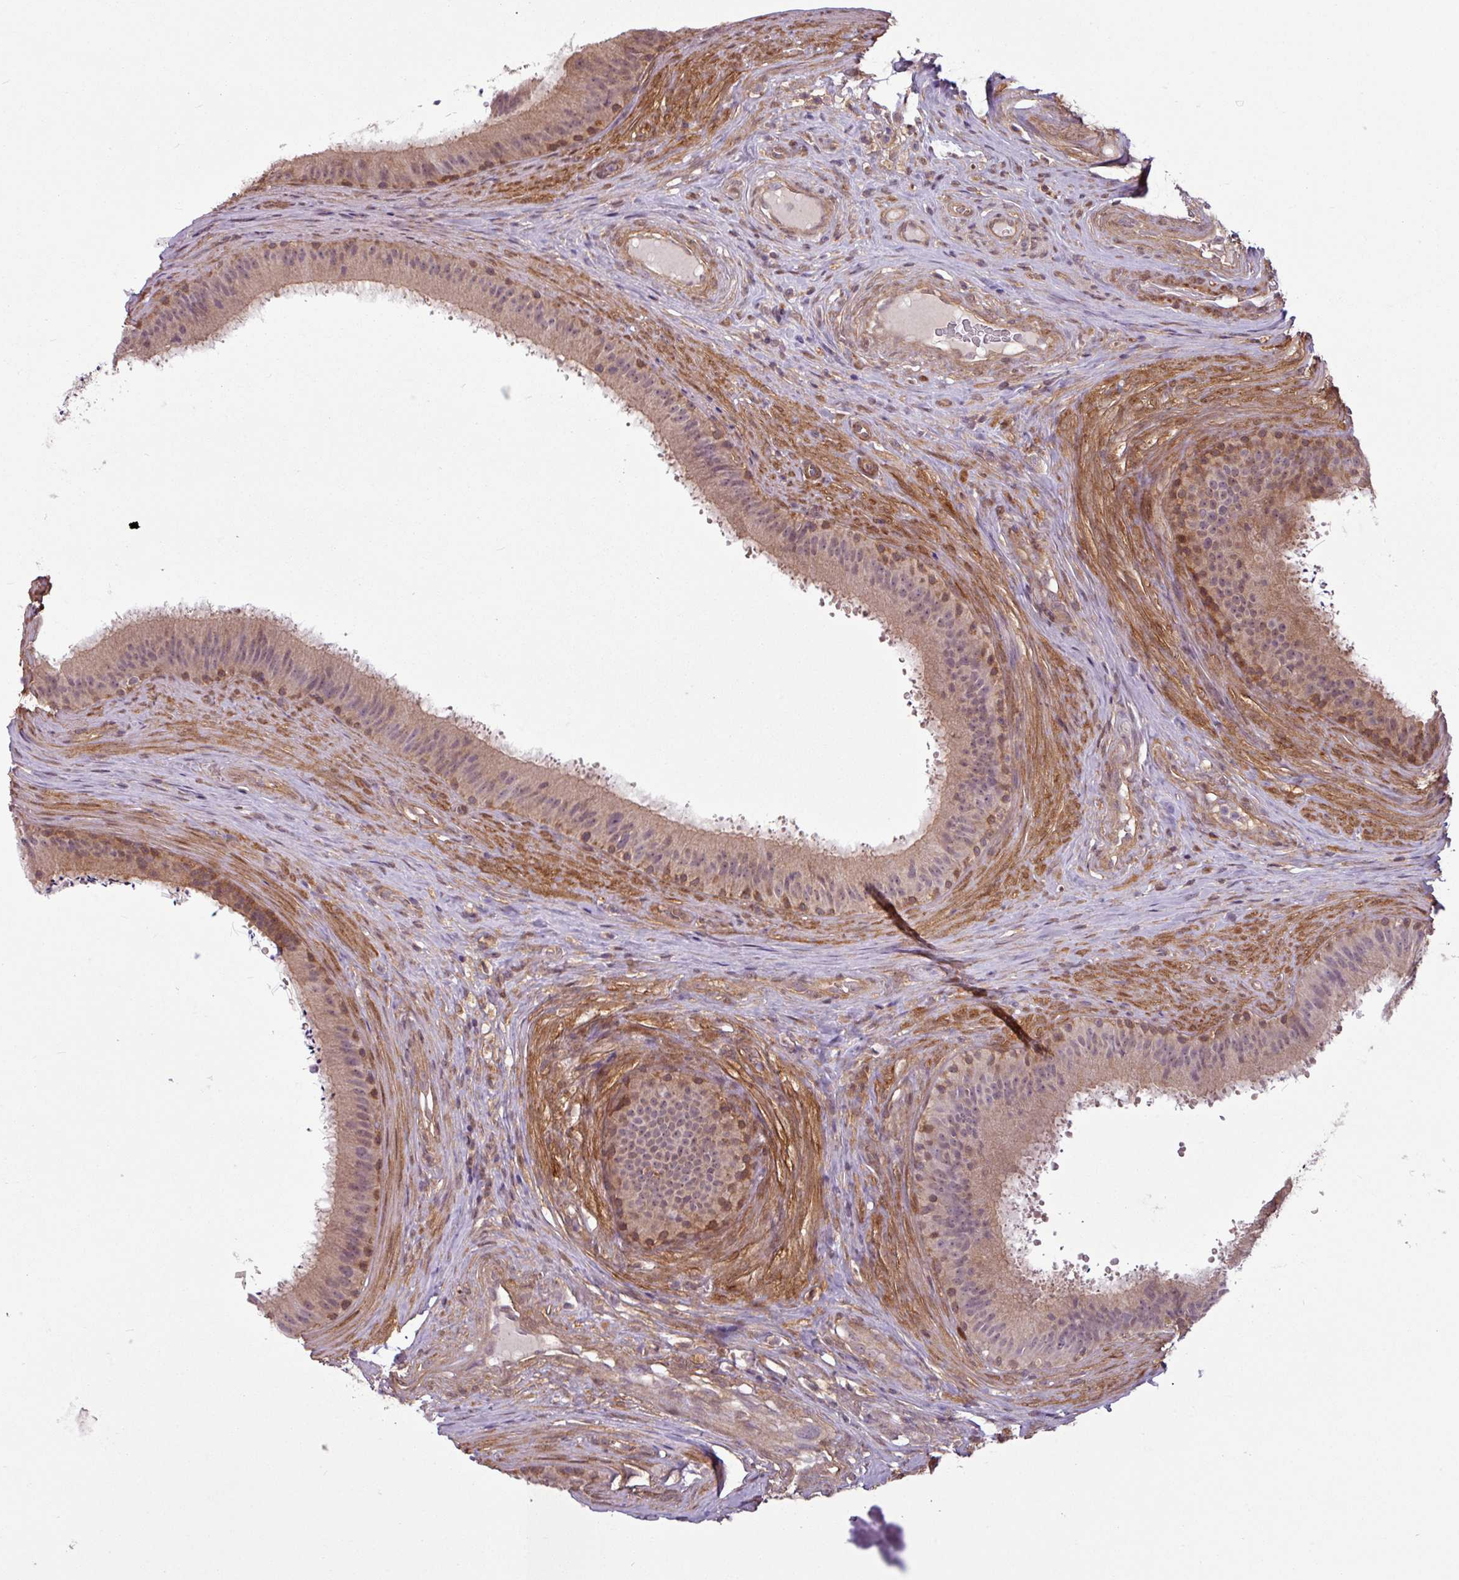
{"staining": {"intensity": "weak", "quantity": ">75%", "location": "cytoplasmic/membranous"}, "tissue": "epididymis", "cell_type": "Glandular cells", "image_type": "normal", "snomed": [{"axis": "morphology", "description": "Normal tissue, NOS"}, {"axis": "topography", "description": "Testis"}, {"axis": "topography", "description": "Epididymis"}], "caption": "Brown immunohistochemical staining in unremarkable human epididymis displays weak cytoplasmic/membranous expression in about >75% of glandular cells. (Stains: DAB in brown, nuclei in blue, Microscopy: brightfield microscopy at high magnification).", "gene": "SH3BGRL", "patient": {"sex": "male", "age": 41}}